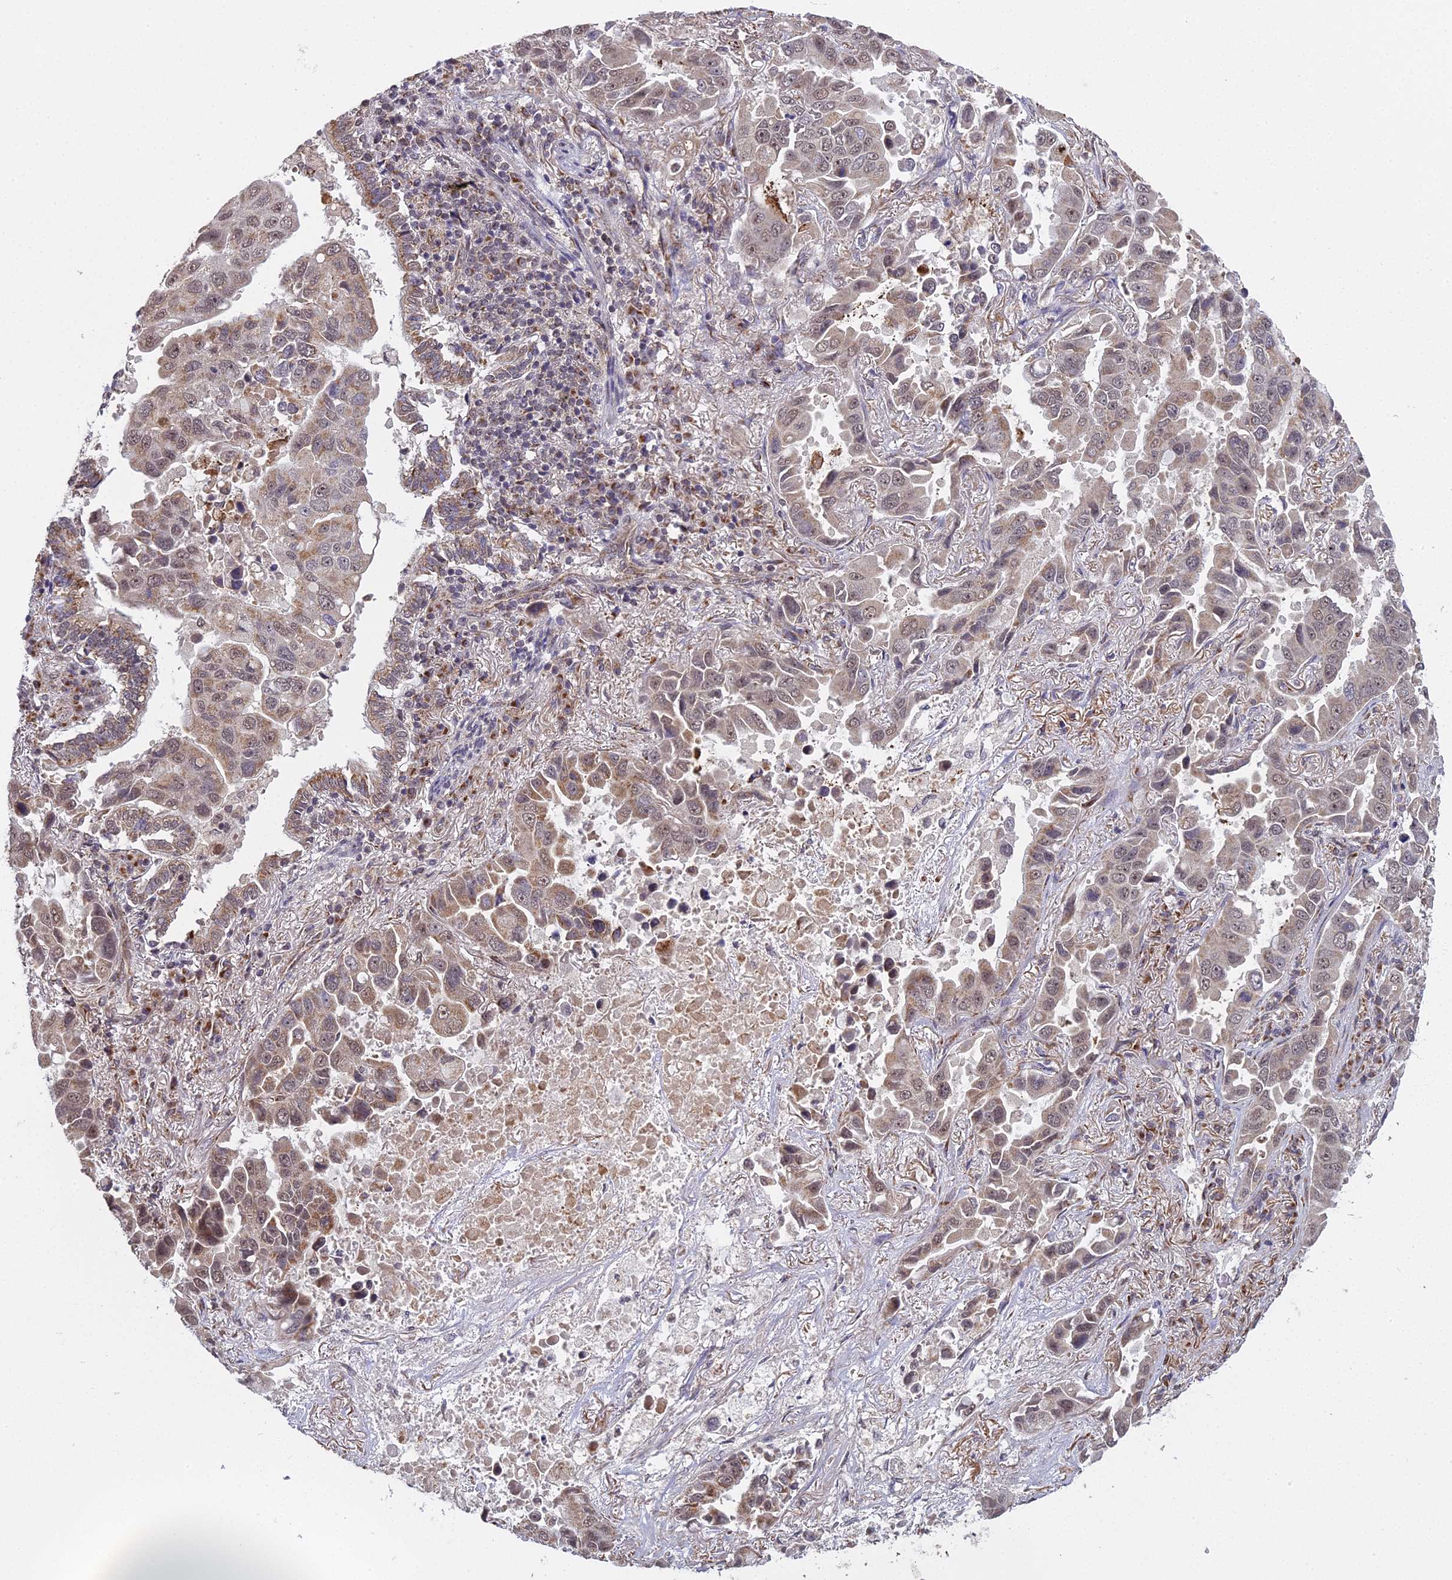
{"staining": {"intensity": "weak", "quantity": "25%-75%", "location": "cytoplasmic/membranous,nuclear"}, "tissue": "lung cancer", "cell_type": "Tumor cells", "image_type": "cancer", "snomed": [{"axis": "morphology", "description": "Adenocarcinoma, NOS"}, {"axis": "topography", "description": "Lung"}], "caption": "The immunohistochemical stain labels weak cytoplasmic/membranous and nuclear expression in tumor cells of adenocarcinoma (lung) tissue. (IHC, brightfield microscopy, high magnification).", "gene": "MEOX1", "patient": {"sex": "male", "age": 64}}